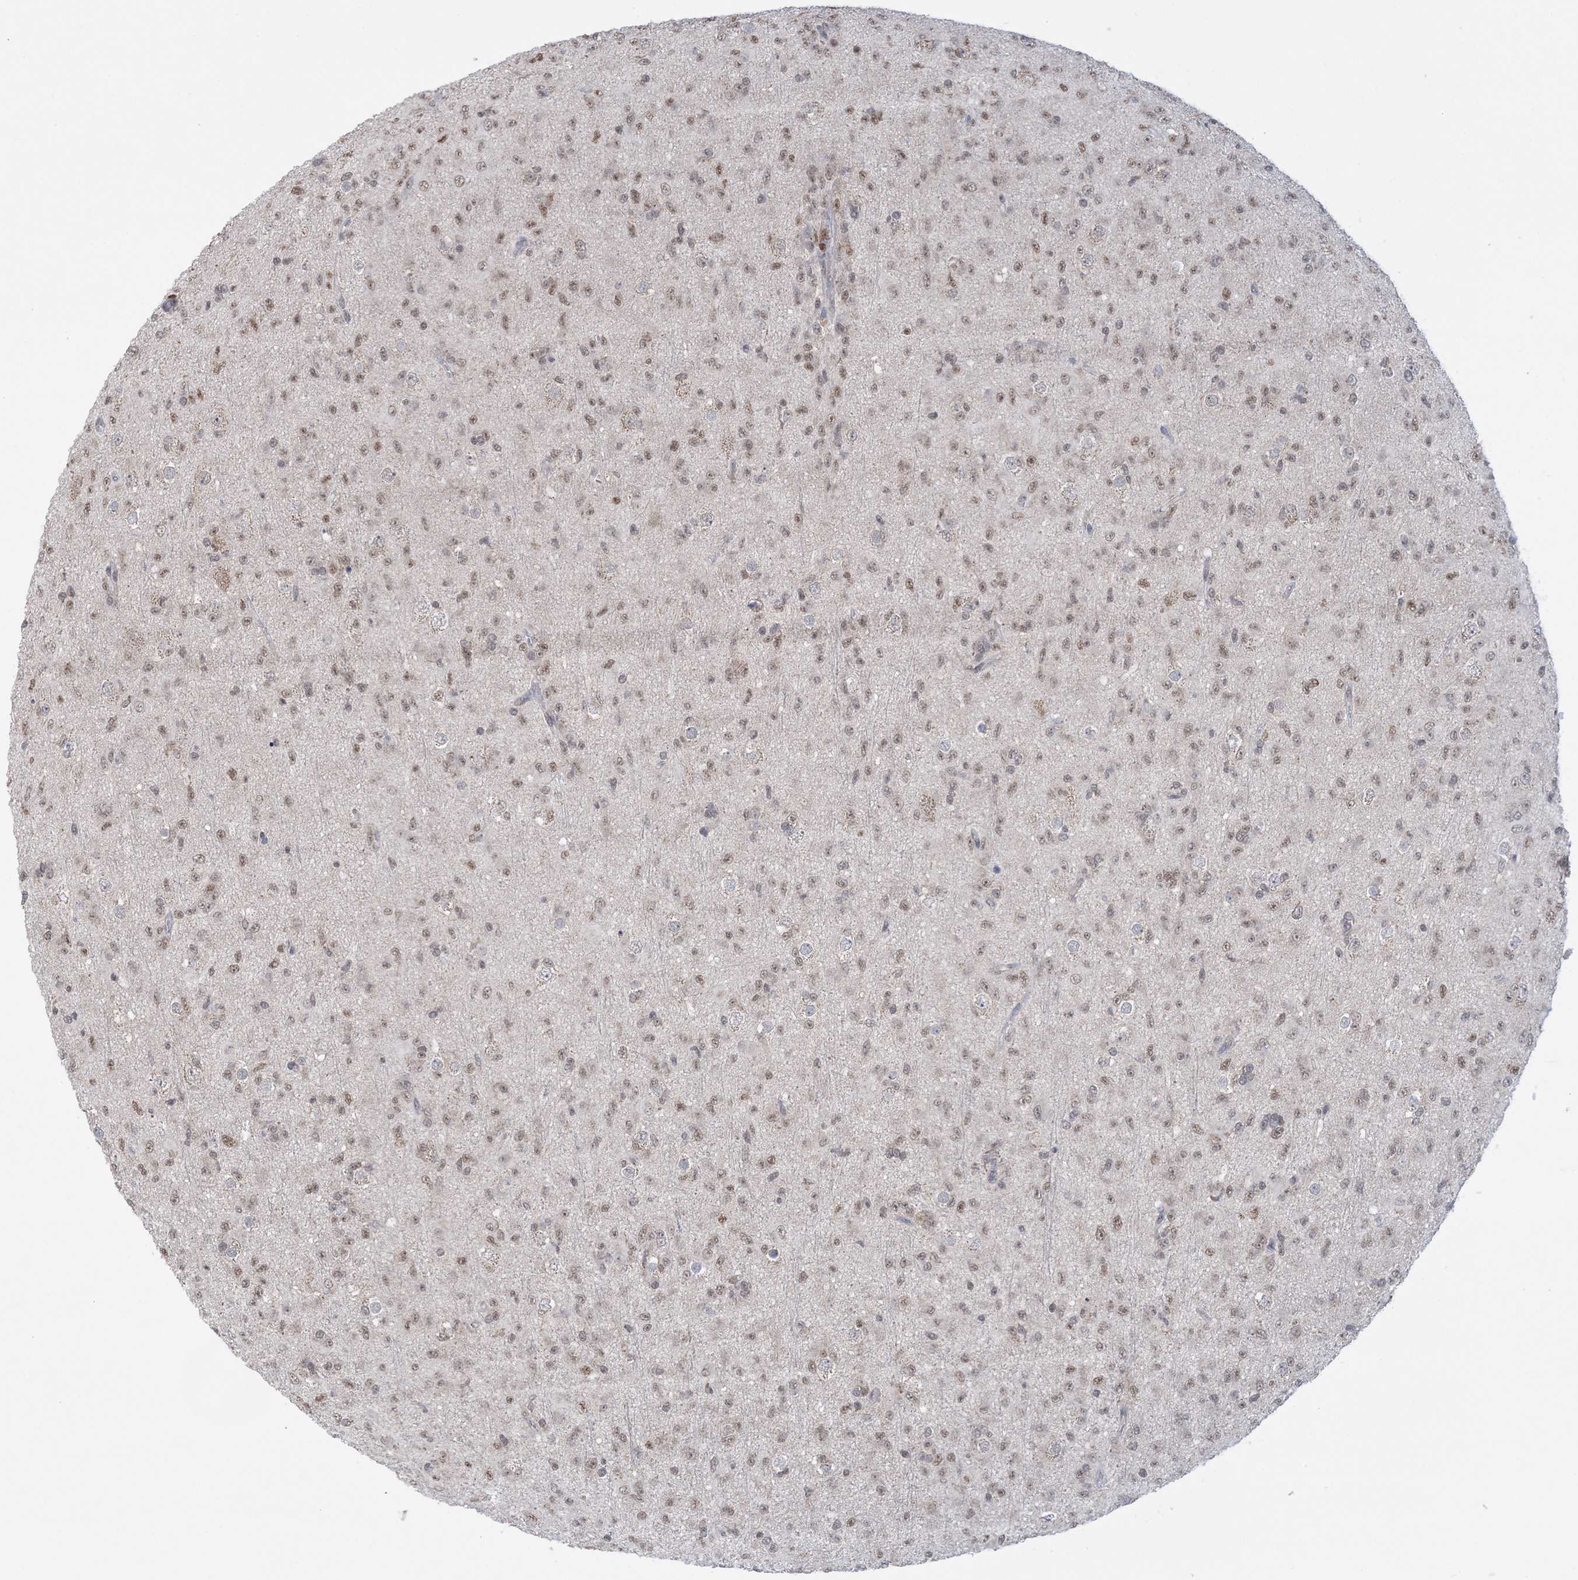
{"staining": {"intensity": "weak", "quantity": ">75%", "location": "nuclear"}, "tissue": "glioma", "cell_type": "Tumor cells", "image_type": "cancer", "snomed": [{"axis": "morphology", "description": "Glioma, malignant, Low grade"}, {"axis": "topography", "description": "Brain"}], "caption": "There is low levels of weak nuclear positivity in tumor cells of malignant glioma (low-grade), as demonstrated by immunohistochemical staining (brown color).", "gene": "TRMT10C", "patient": {"sex": "male", "age": 65}}